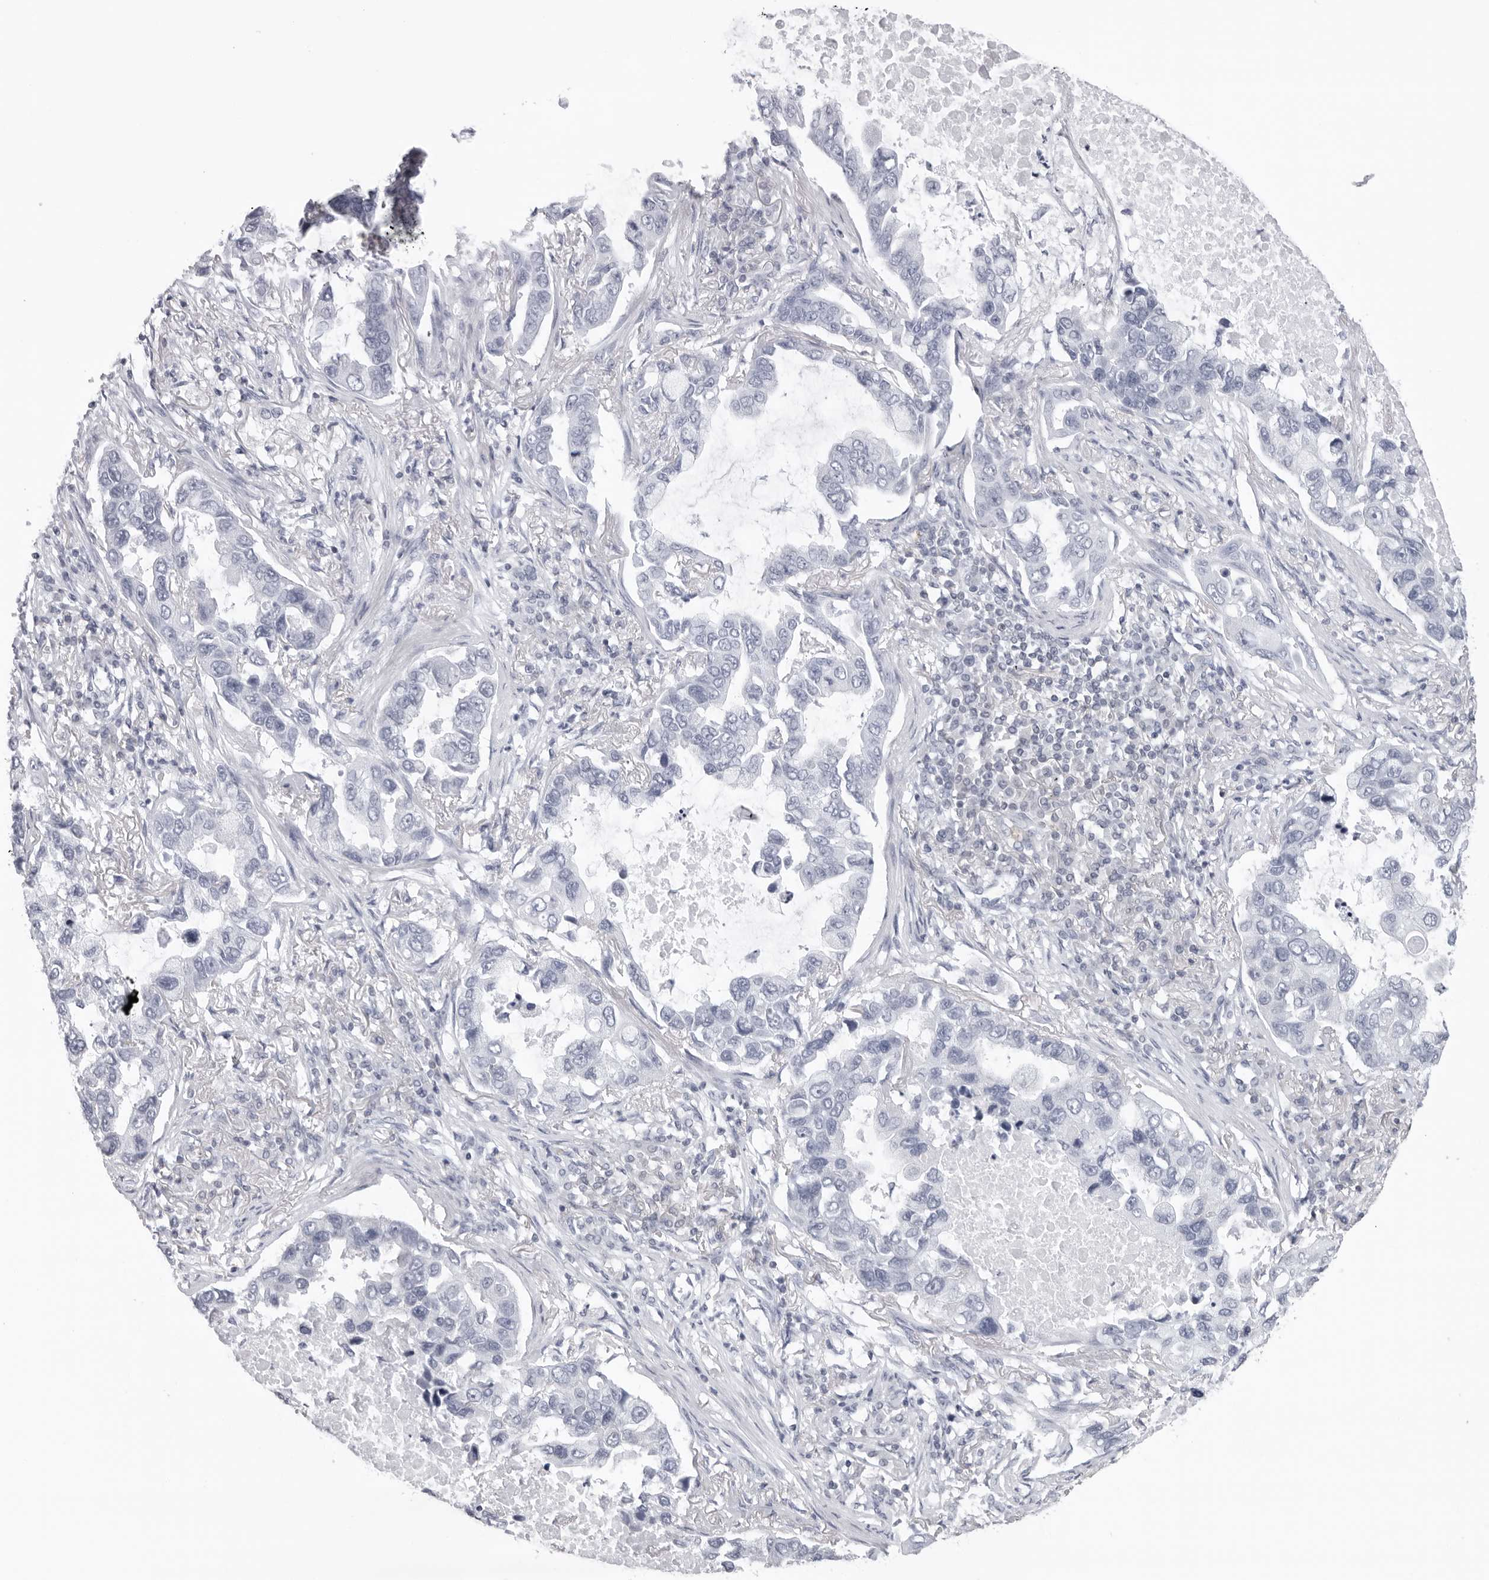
{"staining": {"intensity": "negative", "quantity": "none", "location": "none"}, "tissue": "lung cancer", "cell_type": "Tumor cells", "image_type": "cancer", "snomed": [{"axis": "morphology", "description": "Adenocarcinoma, NOS"}, {"axis": "topography", "description": "Lung"}], "caption": "Human lung cancer stained for a protein using immunohistochemistry displays no staining in tumor cells.", "gene": "EPB41", "patient": {"sex": "male", "age": 64}}